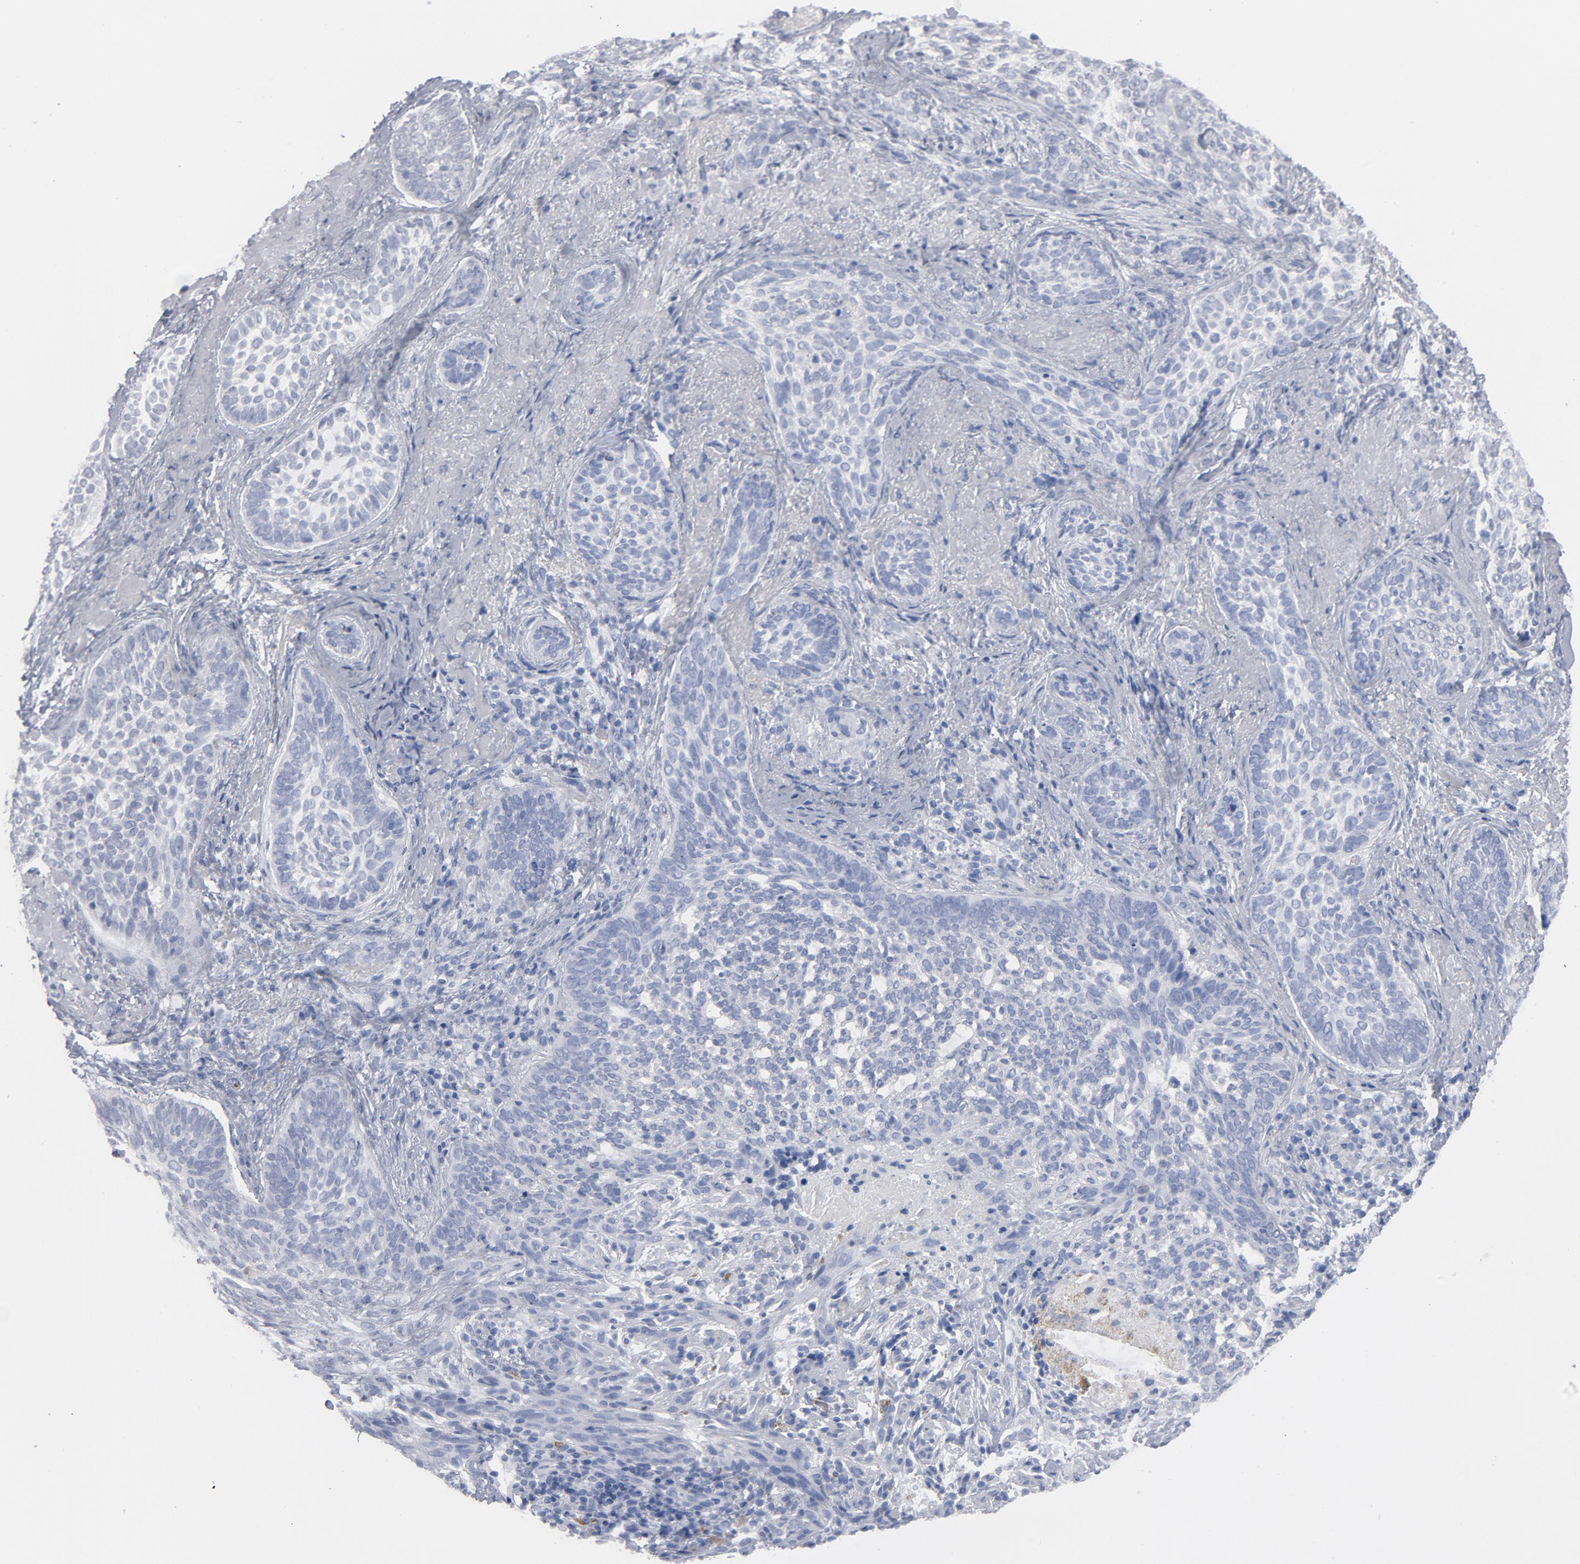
{"staining": {"intensity": "negative", "quantity": "none", "location": "none"}, "tissue": "skin cancer", "cell_type": "Tumor cells", "image_type": "cancer", "snomed": [{"axis": "morphology", "description": "Basal cell carcinoma"}, {"axis": "topography", "description": "Skin"}], "caption": "This is a micrograph of immunohistochemistry staining of skin basal cell carcinoma, which shows no positivity in tumor cells.", "gene": "BAP1", "patient": {"sex": "male", "age": 91}}